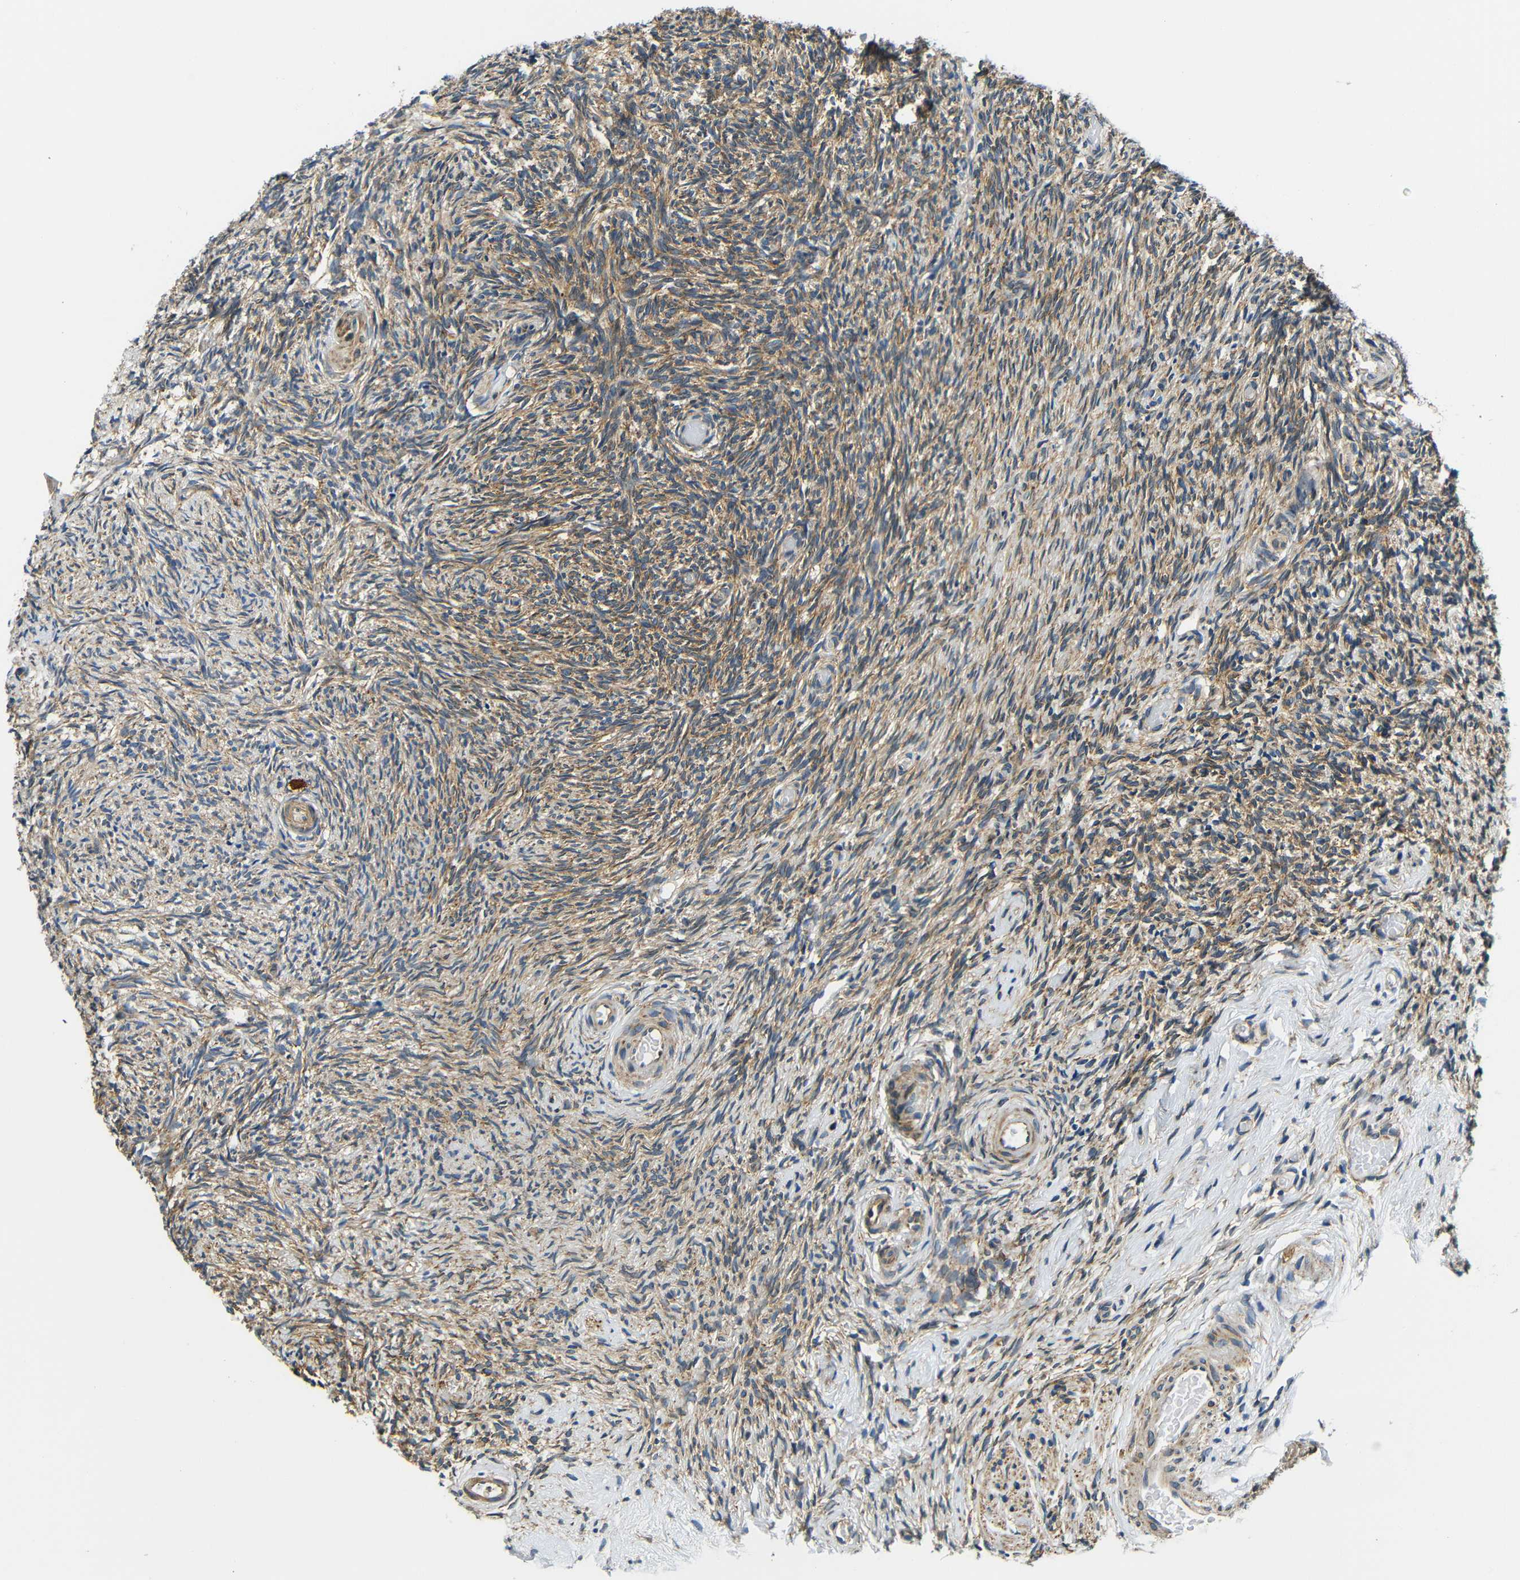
{"staining": {"intensity": "moderate", "quantity": "25%-75%", "location": "cytoplasmic/membranous"}, "tissue": "ovary", "cell_type": "Ovarian stroma cells", "image_type": "normal", "snomed": [{"axis": "morphology", "description": "Normal tissue, NOS"}, {"axis": "topography", "description": "Ovary"}], "caption": "DAB (3,3'-diaminobenzidine) immunohistochemical staining of benign ovary shows moderate cytoplasmic/membranous protein staining in approximately 25%-75% of ovarian stroma cells. (Brightfield microscopy of DAB IHC at high magnification).", "gene": "VAPB", "patient": {"sex": "female", "age": 60}}